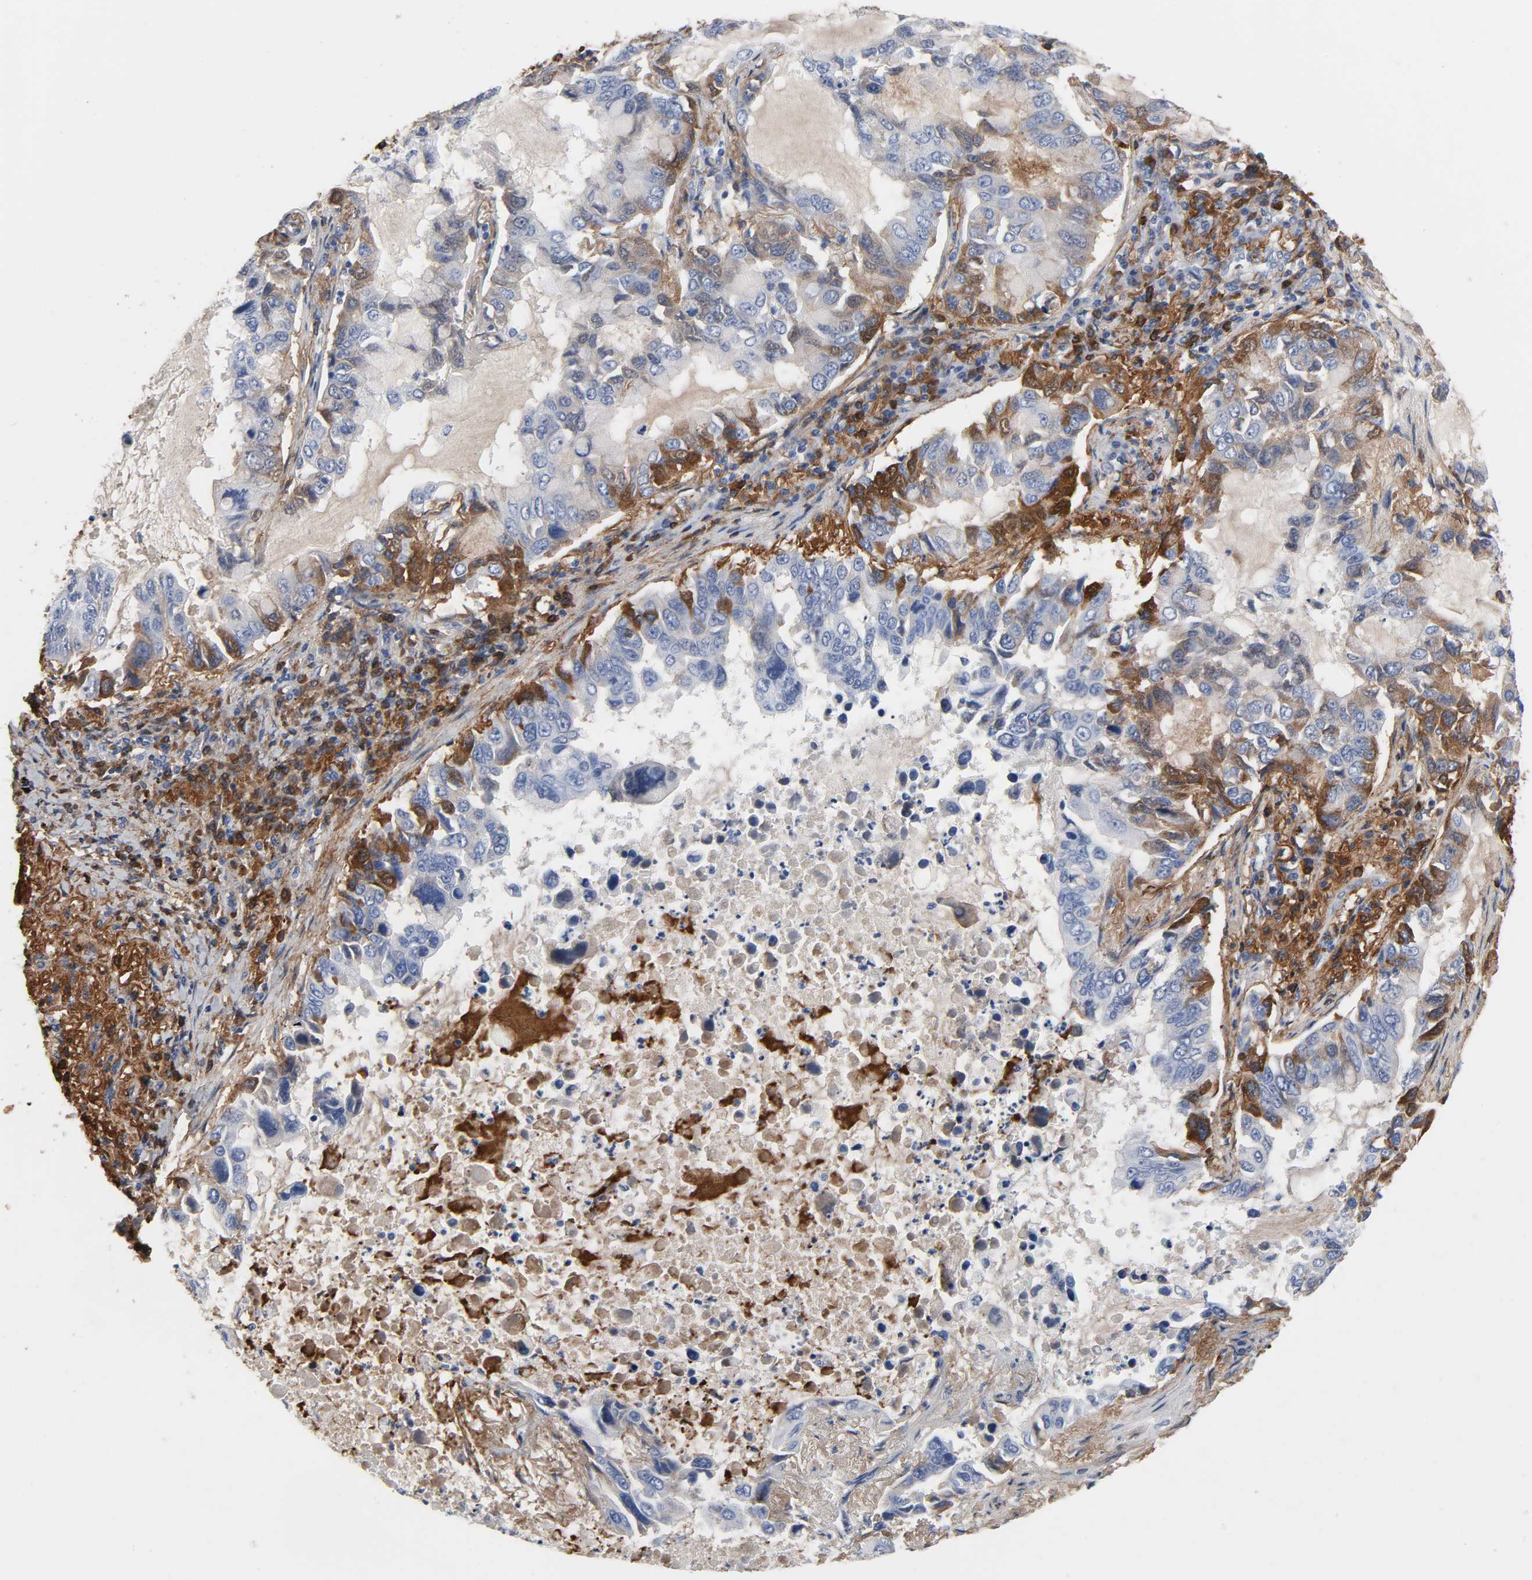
{"staining": {"intensity": "strong", "quantity": "<25%", "location": "cytoplasmic/membranous"}, "tissue": "lung cancer", "cell_type": "Tumor cells", "image_type": "cancer", "snomed": [{"axis": "morphology", "description": "Adenocarcinoma, NOS"}, {"axis": "topography", "description": "Lung"}], "caption": "Protein analysis of lung cancer (adenocarcinoma) tissue displays strong cytoplasmic/membranous staining in about <25% of tumor cells. The protein is stained brown, and the nuclei are stained in blue (DAB IHC with brightfield microscopy, high magnification).", "gene": "FBLN1", "patient": {"sex": "male", "age": 64}}